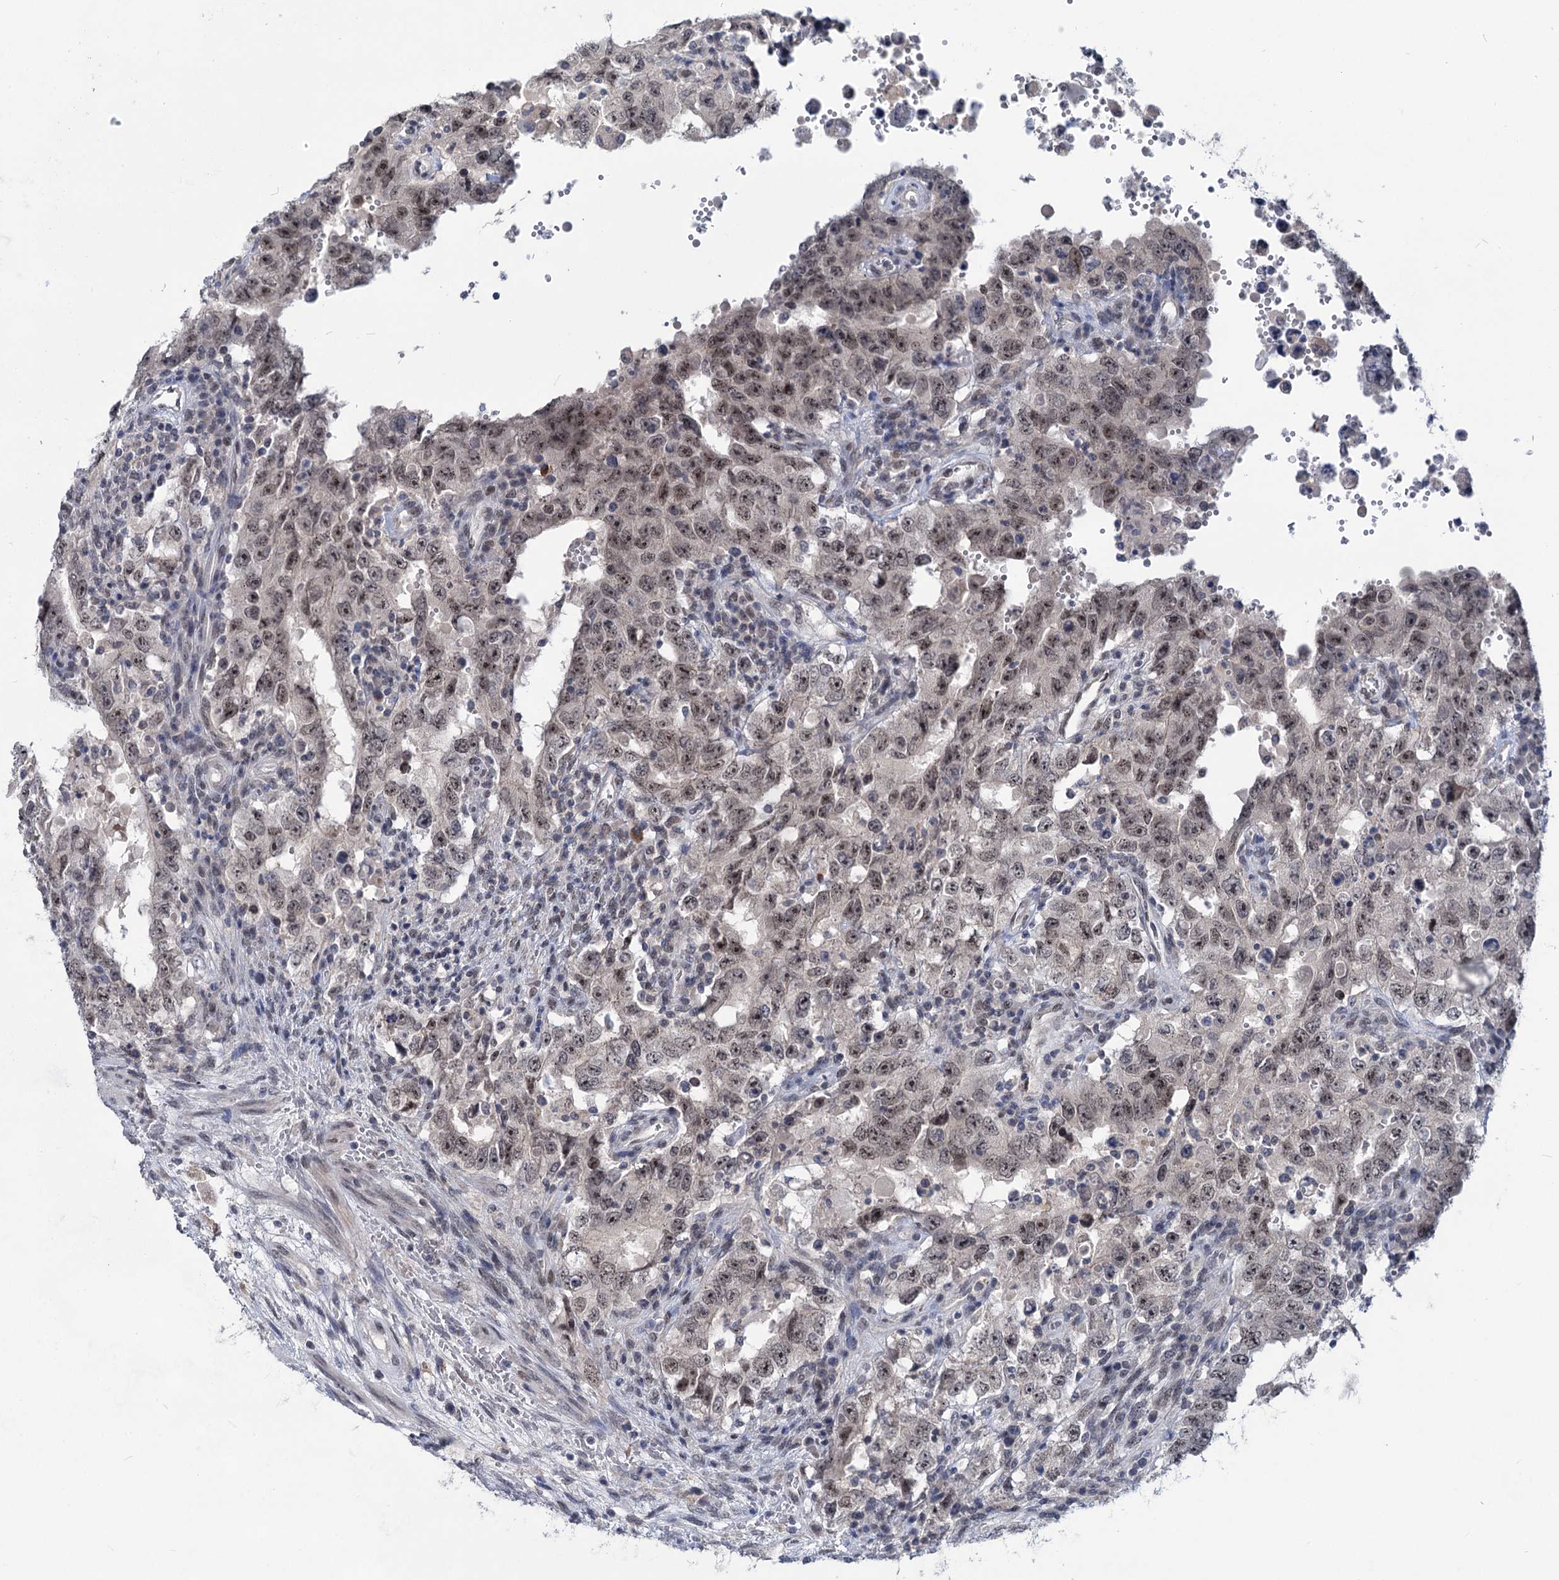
{"staining": {"intensity": "negative", "quantity": "none", "location": "none"}, "tissue": "testis cancer", "cell_type": "Tumor cells", "image_type": "cancer", "snomed": [{"axis": "morphology", "description": "Carcinoma, Embryonal, NOS"}, {"axis": "topography", "description": "Testis"}], "caption": "Immunohistochemistry (IHC) photomicrograph of testis embryonal carcinoma stained for a protein (brown), which demonstrates no staining in tumor cells. Brightfield microscopy of immunohistochemistry (IHC) stained with DAB (brown) and hematoxylin (blue), captured at high magnification.", "gene": "TTC17", "patient": {"sex": "male", "age": 26}}